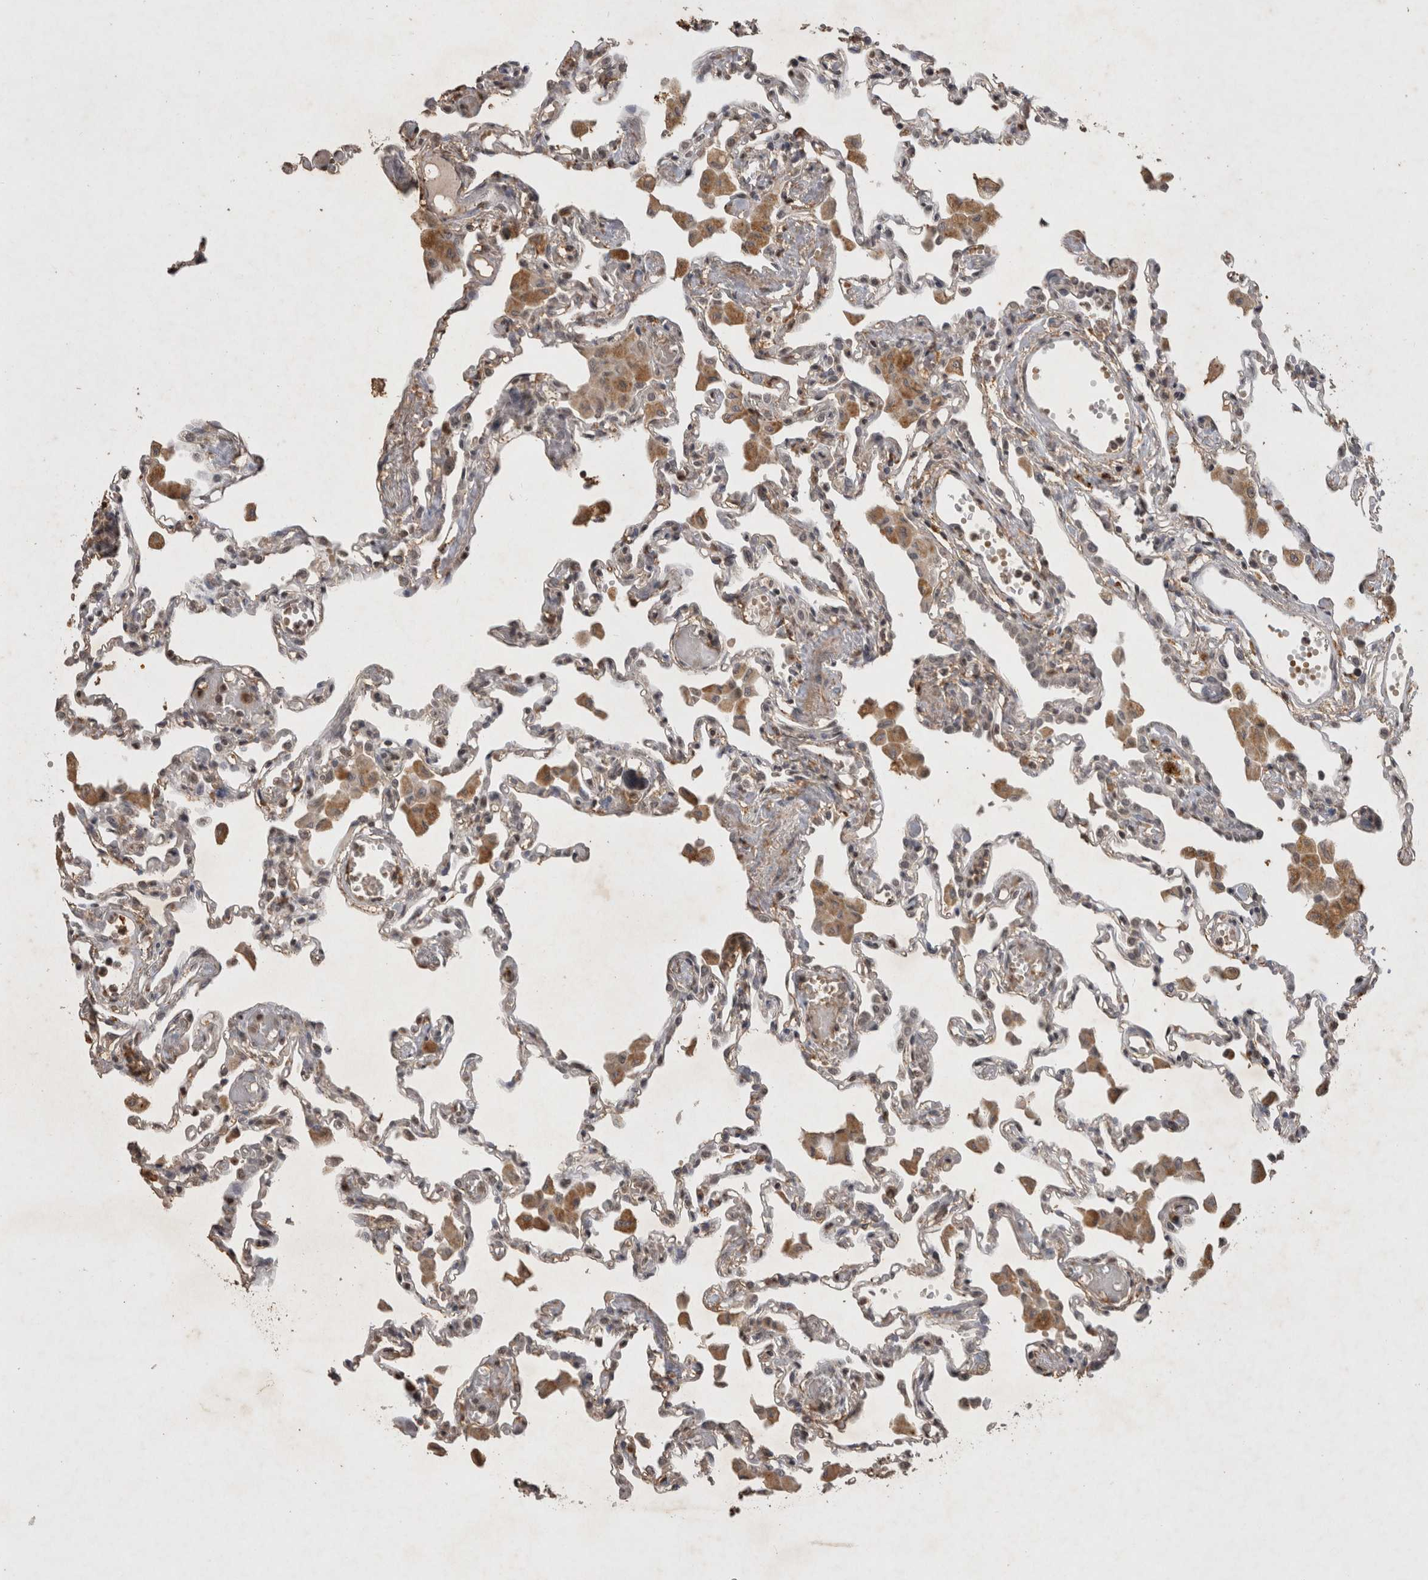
{"staining": {"intensity": "weak", "quantity": "<25%", "location": "nuclear"}, "tissue": "lung", "cell_type": "Alveolar cells", "image_type": "normal", "snomed": [{"axis": "morphology", "description": "Normal tissue, NOS"}, {"axis": "topography", "description": "Bronchus"}, {"axis": "topography", "description": "Lung"}], "caption": "A histopathology image of lung stained for a protein shows no brown staining in alveolar cells.", "gene": "HRK", "patient": {"sex": "female", "age": 49}}